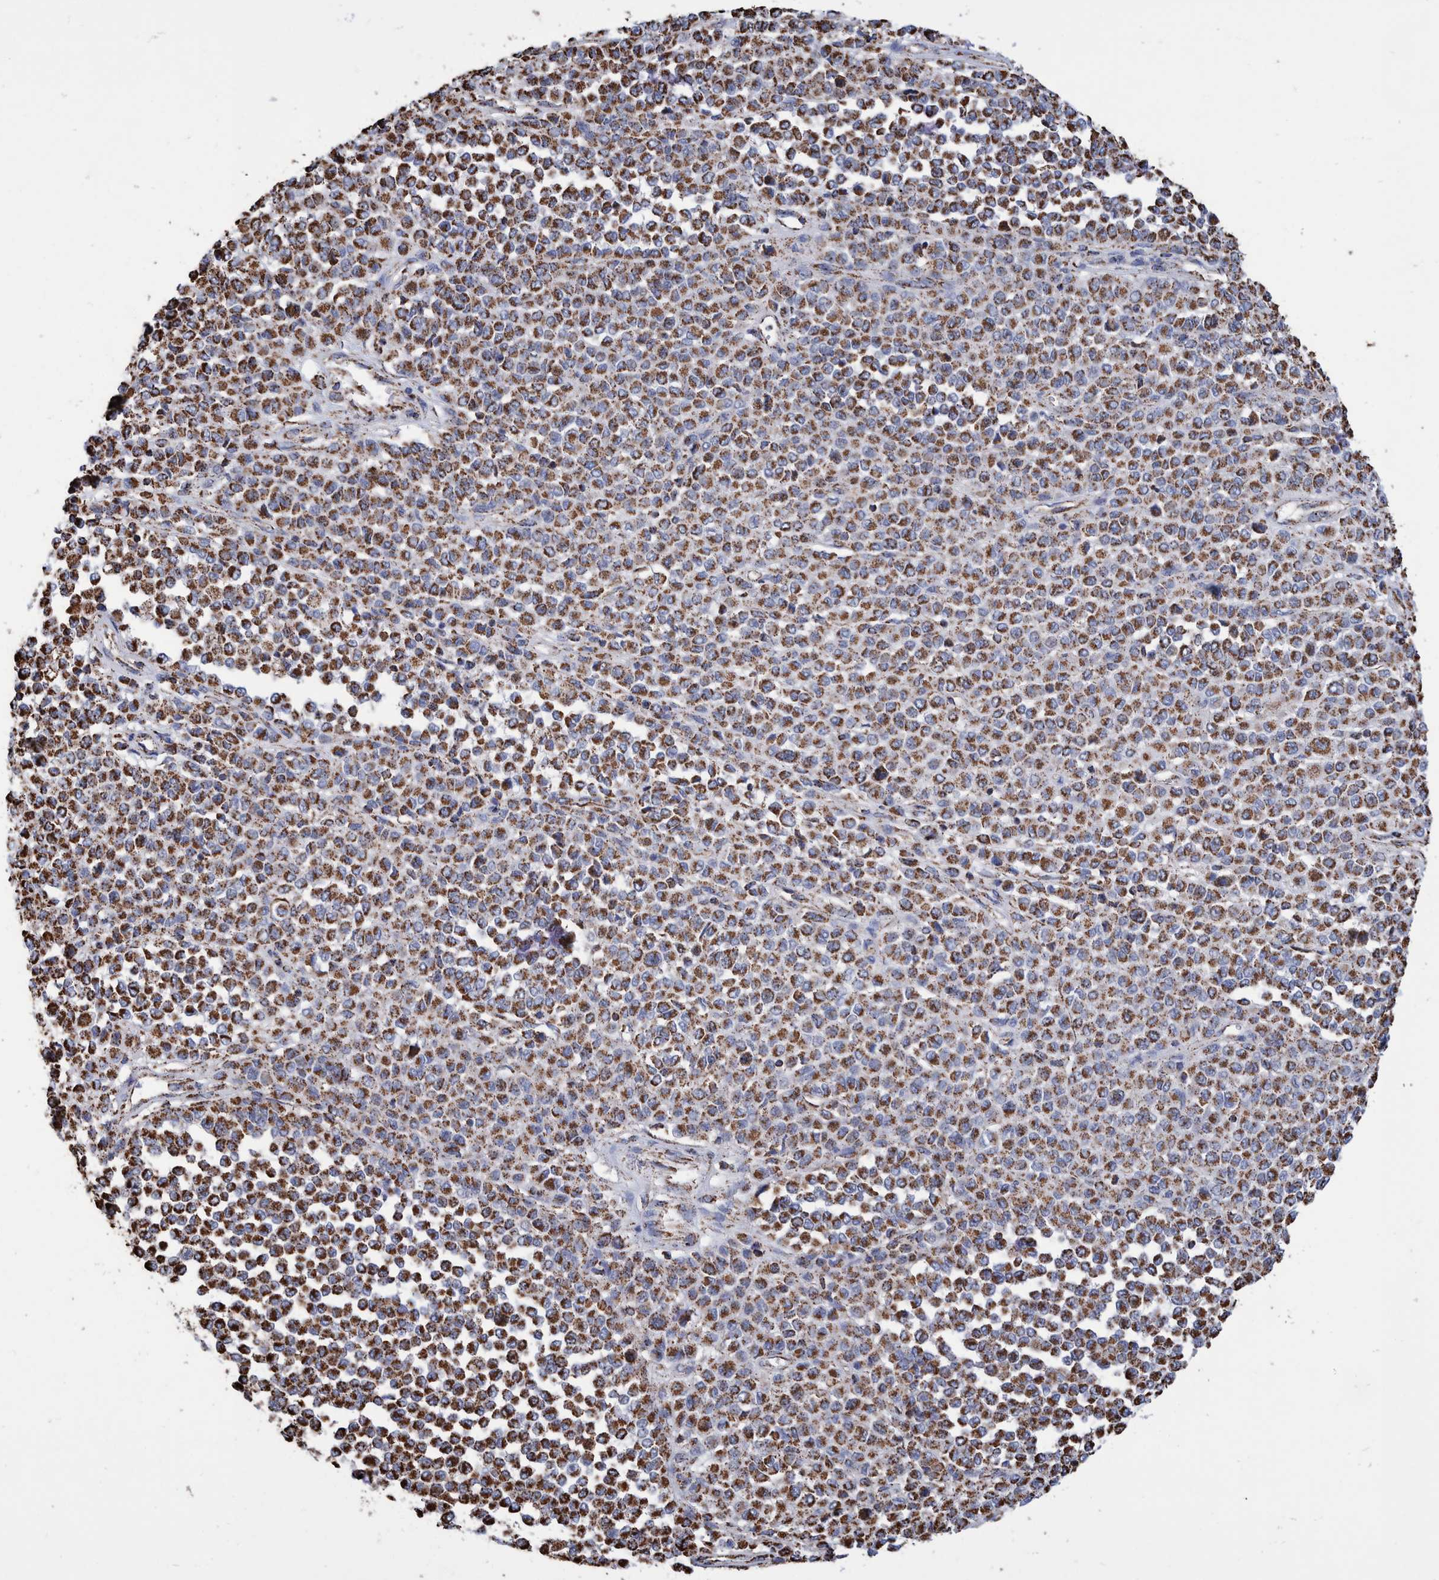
{"staining": {"intensity": "strong", "quantity": ">75%", "location": "cytoplasmic/membranous"}, "tissue": "melanoma", "cell_type": "Tumor cells", "image_type": "cancer", "snomed": [{"axis": "morphology", "description": "Malignant melanoma, Metastatic site"}, {"axis": "topography", "description": "Pancreas"}], "caption": "This image demonstrates malignant melanoma (metastatic site) stained with immunohistochemistry (IHC) to label a protein in brown. The cytoplasmic/membranous of tumor cells show strong positivity for the protein. Nuclei are counter-stained blue.", "gene": "VPS26C", "patient": {"sex": "female", "age": 30}}